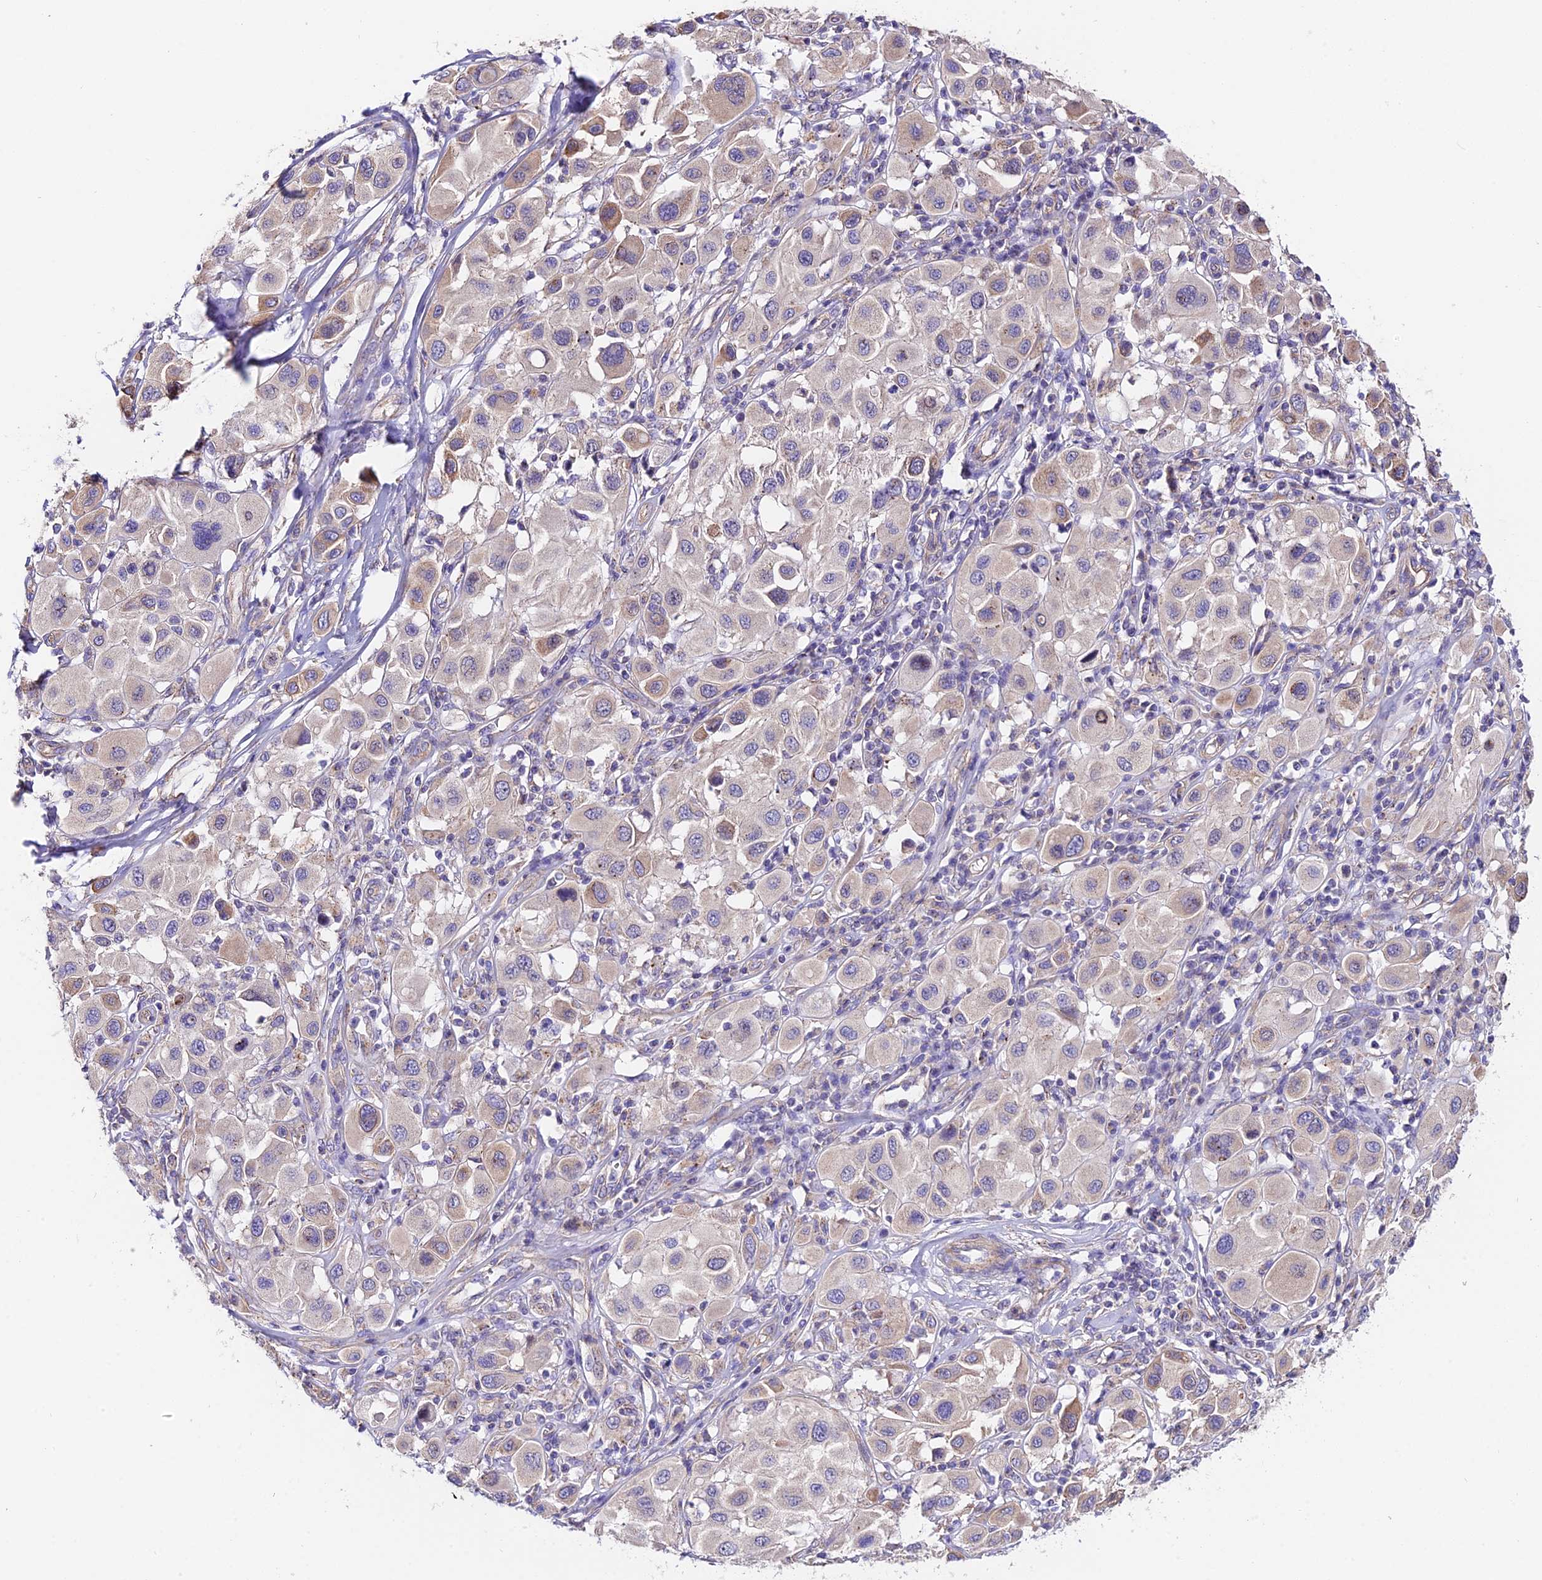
{"staining": {"intensity": "moderate", "quantity": "<25%", "location": "cytoplasmic/membranous"}, "tissue": "melanoma", "cell_type": "Tumor cells", "image_type": "cancer", "snomed": [{"axis": "morphology", "description": "Malignant melanoma, Metastatic site"}, {"axis": "topography", "description": "Skin"}], "caption": "IHC of malignant melanoma (metastatic site) displays low levels of moderate cytoplasmic/membranous staining in about <25% of tumor cells.", "gene": "QRFP", "patient": {"sex": "male", "age": 41}}